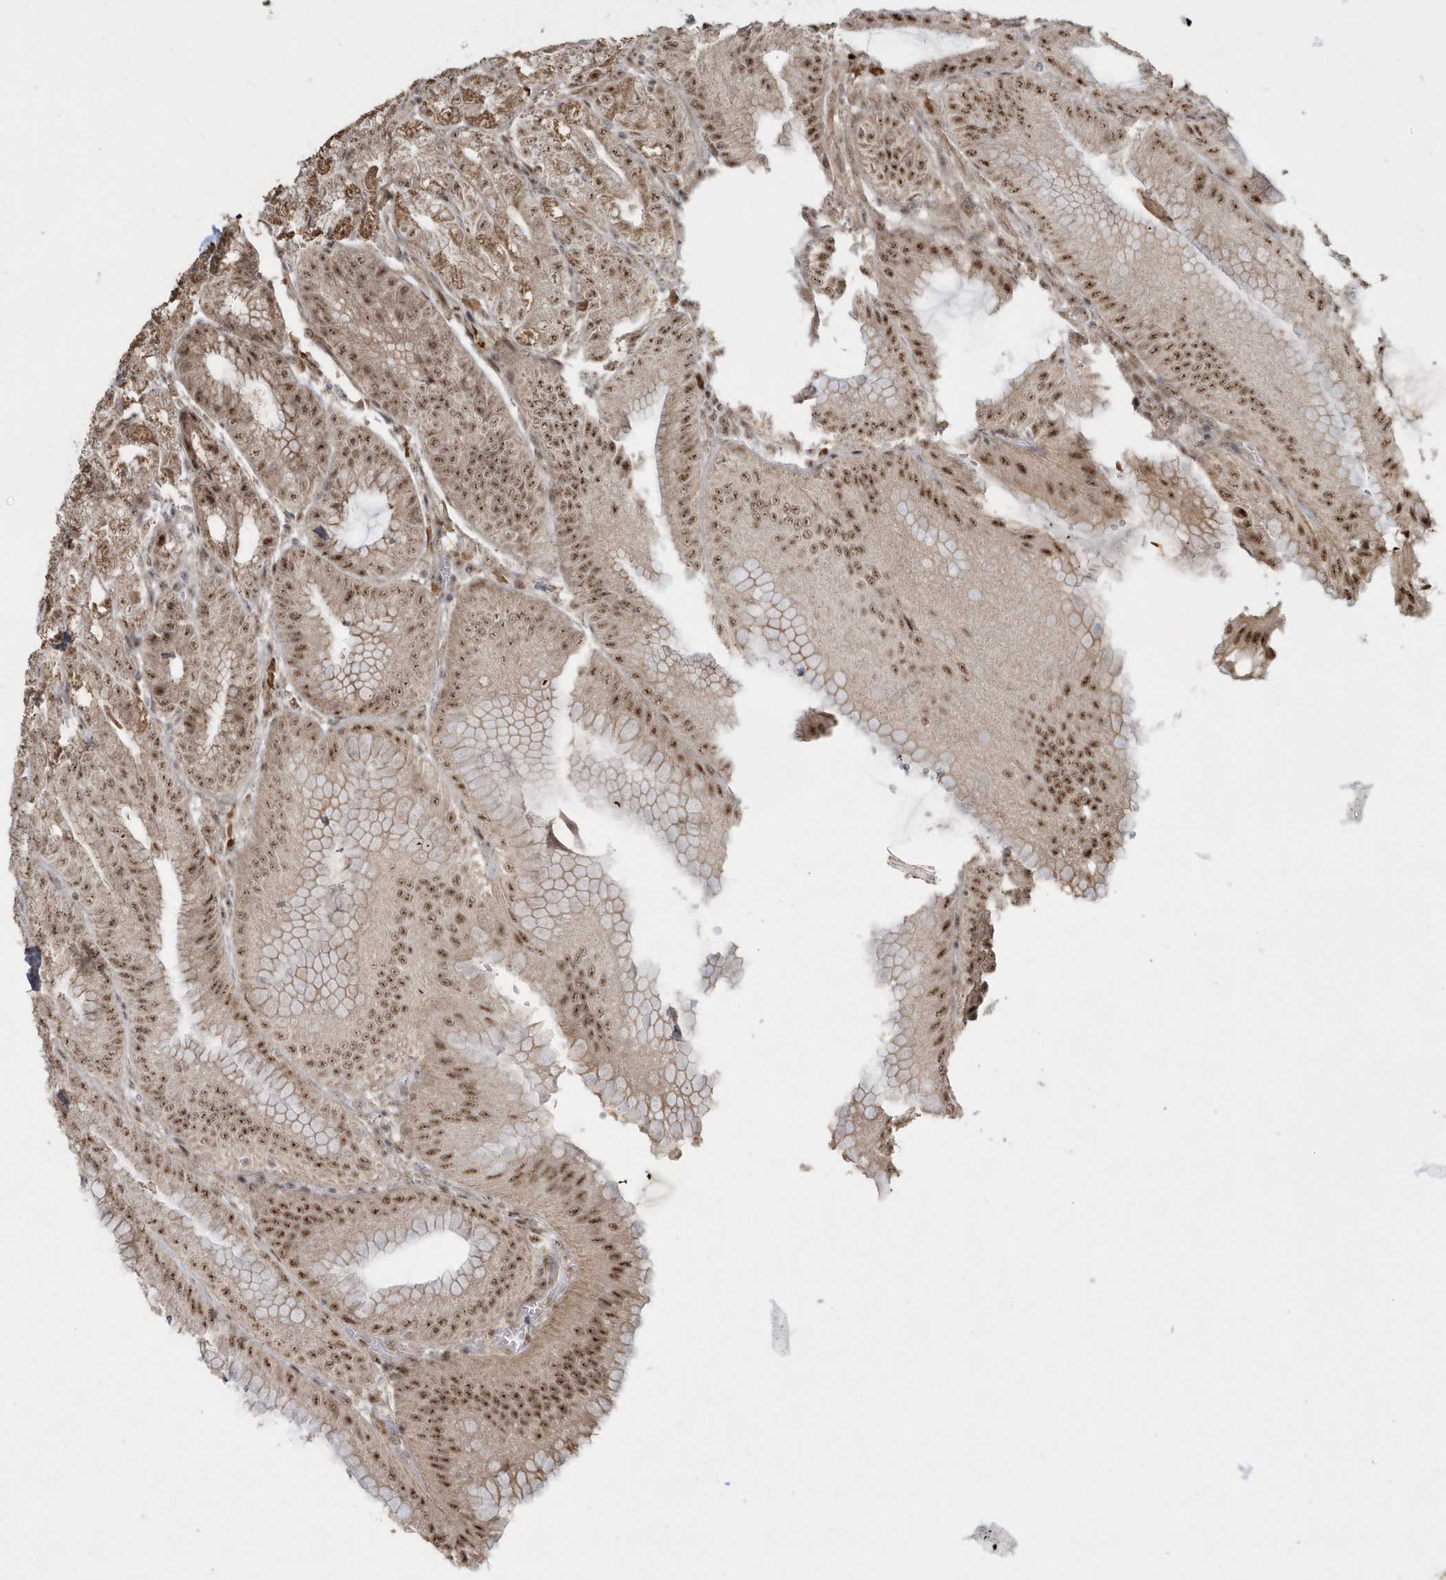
{"staining": {"intensity": "moderate", "quantity": ">75%", "location": "cytoplasmic/membranous,nuclear"}, "tissue": "stomach", "cell_type": "Glandular cells", "image_type": "normal", "snomed": [{"axis": "morphology", "description": "Normal tissue, NOS"}, {"axis": "topography", "description": "Stomach, upper"}, {"axis": "topography", "description": "Stomach, lower"}], "caption": "DAB immunohistochemical staining of unremarkable human stomach displays moderate cytoplasmic/membranous,nuclear protein expression in about >75% of glandular cells.", "gene": "POLR3B", "patient": {"sex": "male", "age": 71}}